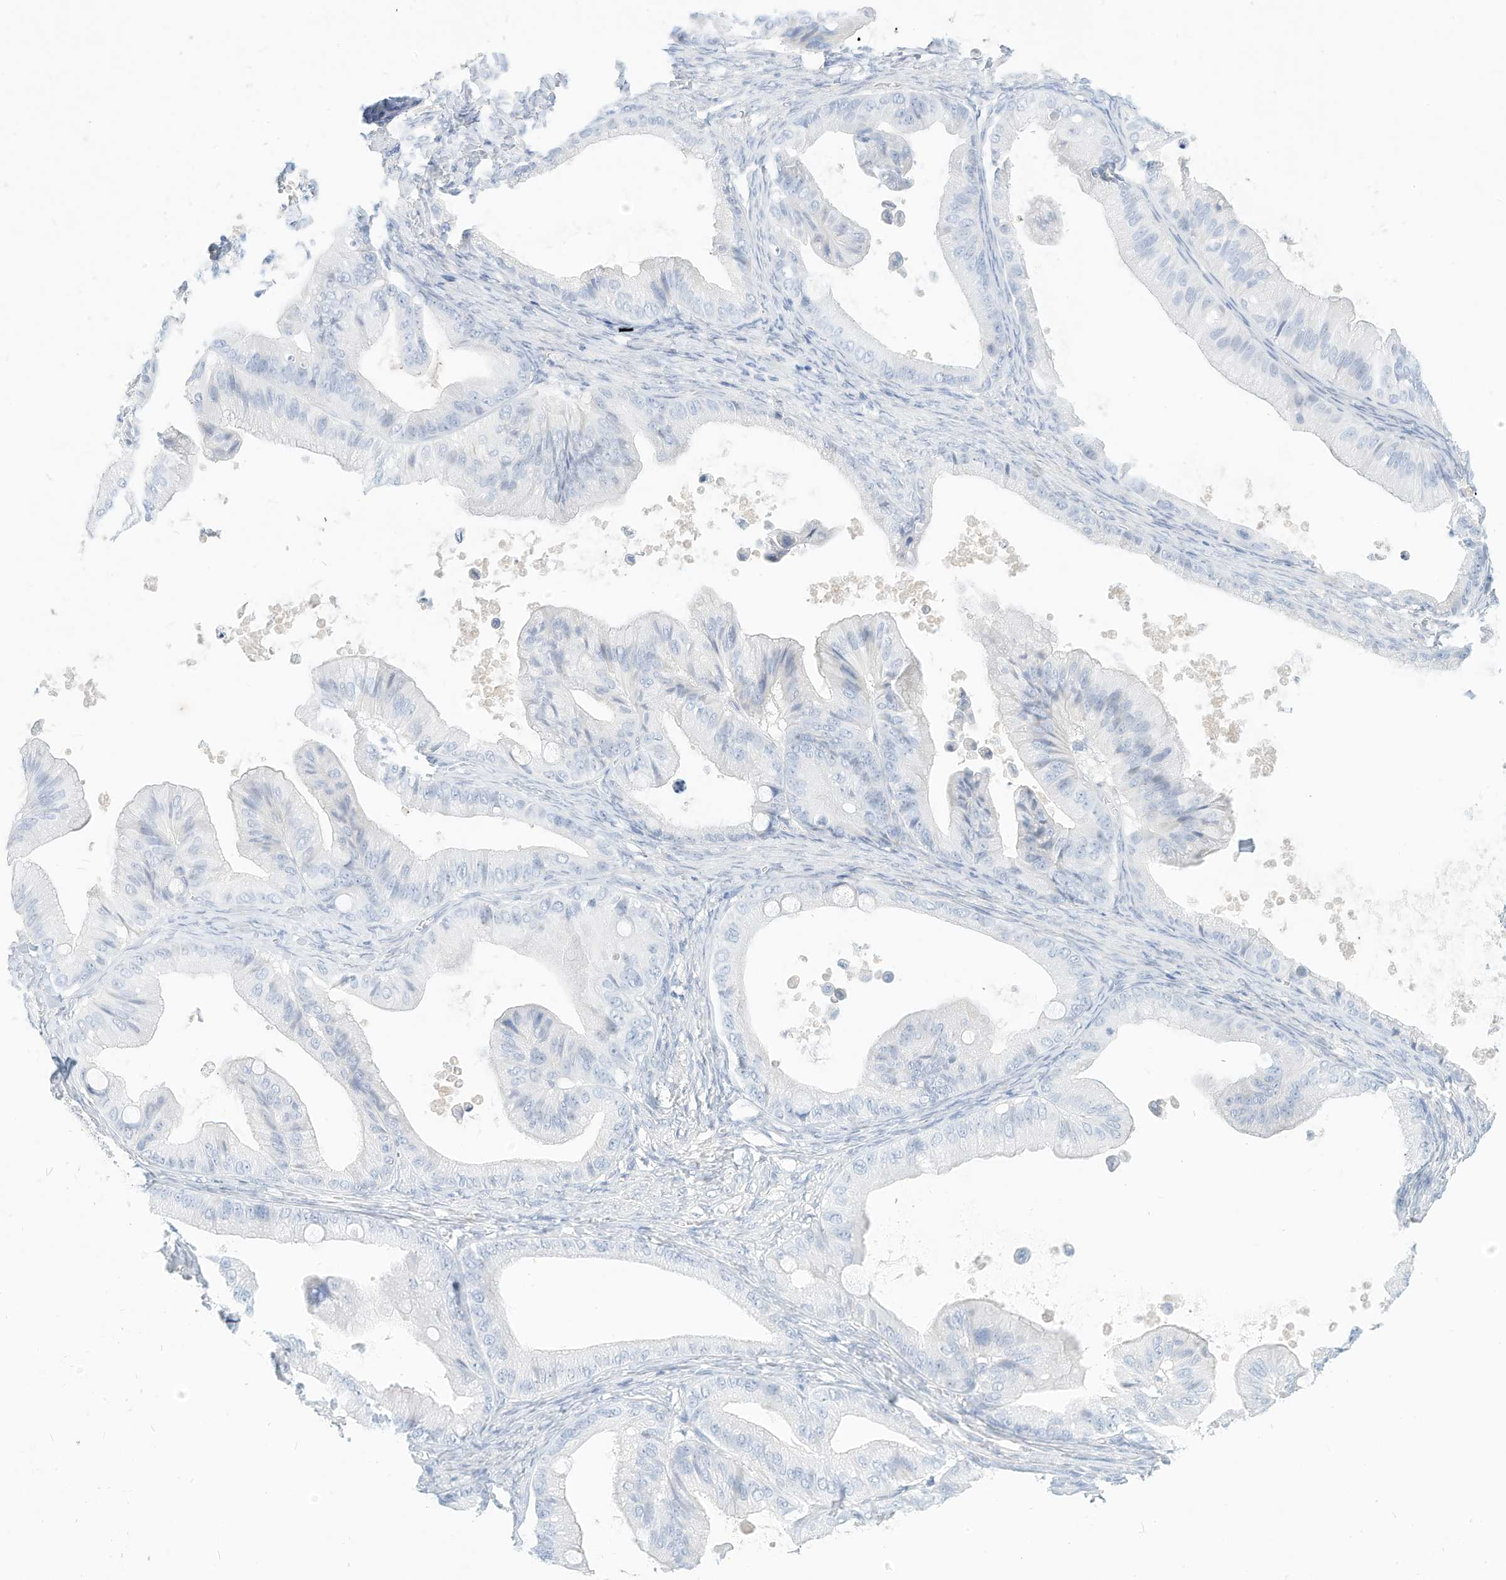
{"staining": {"intensity": "negative", "quantity": "none", "location": "none"}, "tissue": "ovarian cancer", "cell_type": "Tumor cells", "image_type": "cancer", "snomed": [{"axis": "morphology", "description": "Cystadenocarcinoma, mucinous, NOS"}, {"axis": "topography", "description": "Ovary"}], "caption": "Human ovarian mucinous cystadenocarcinoma stained for a protein using immunohistochemistry (IHC) shows no staining in tumor cells.", "gene": "SPOCD1", "patient": {"sex": "female", "age": 71}}